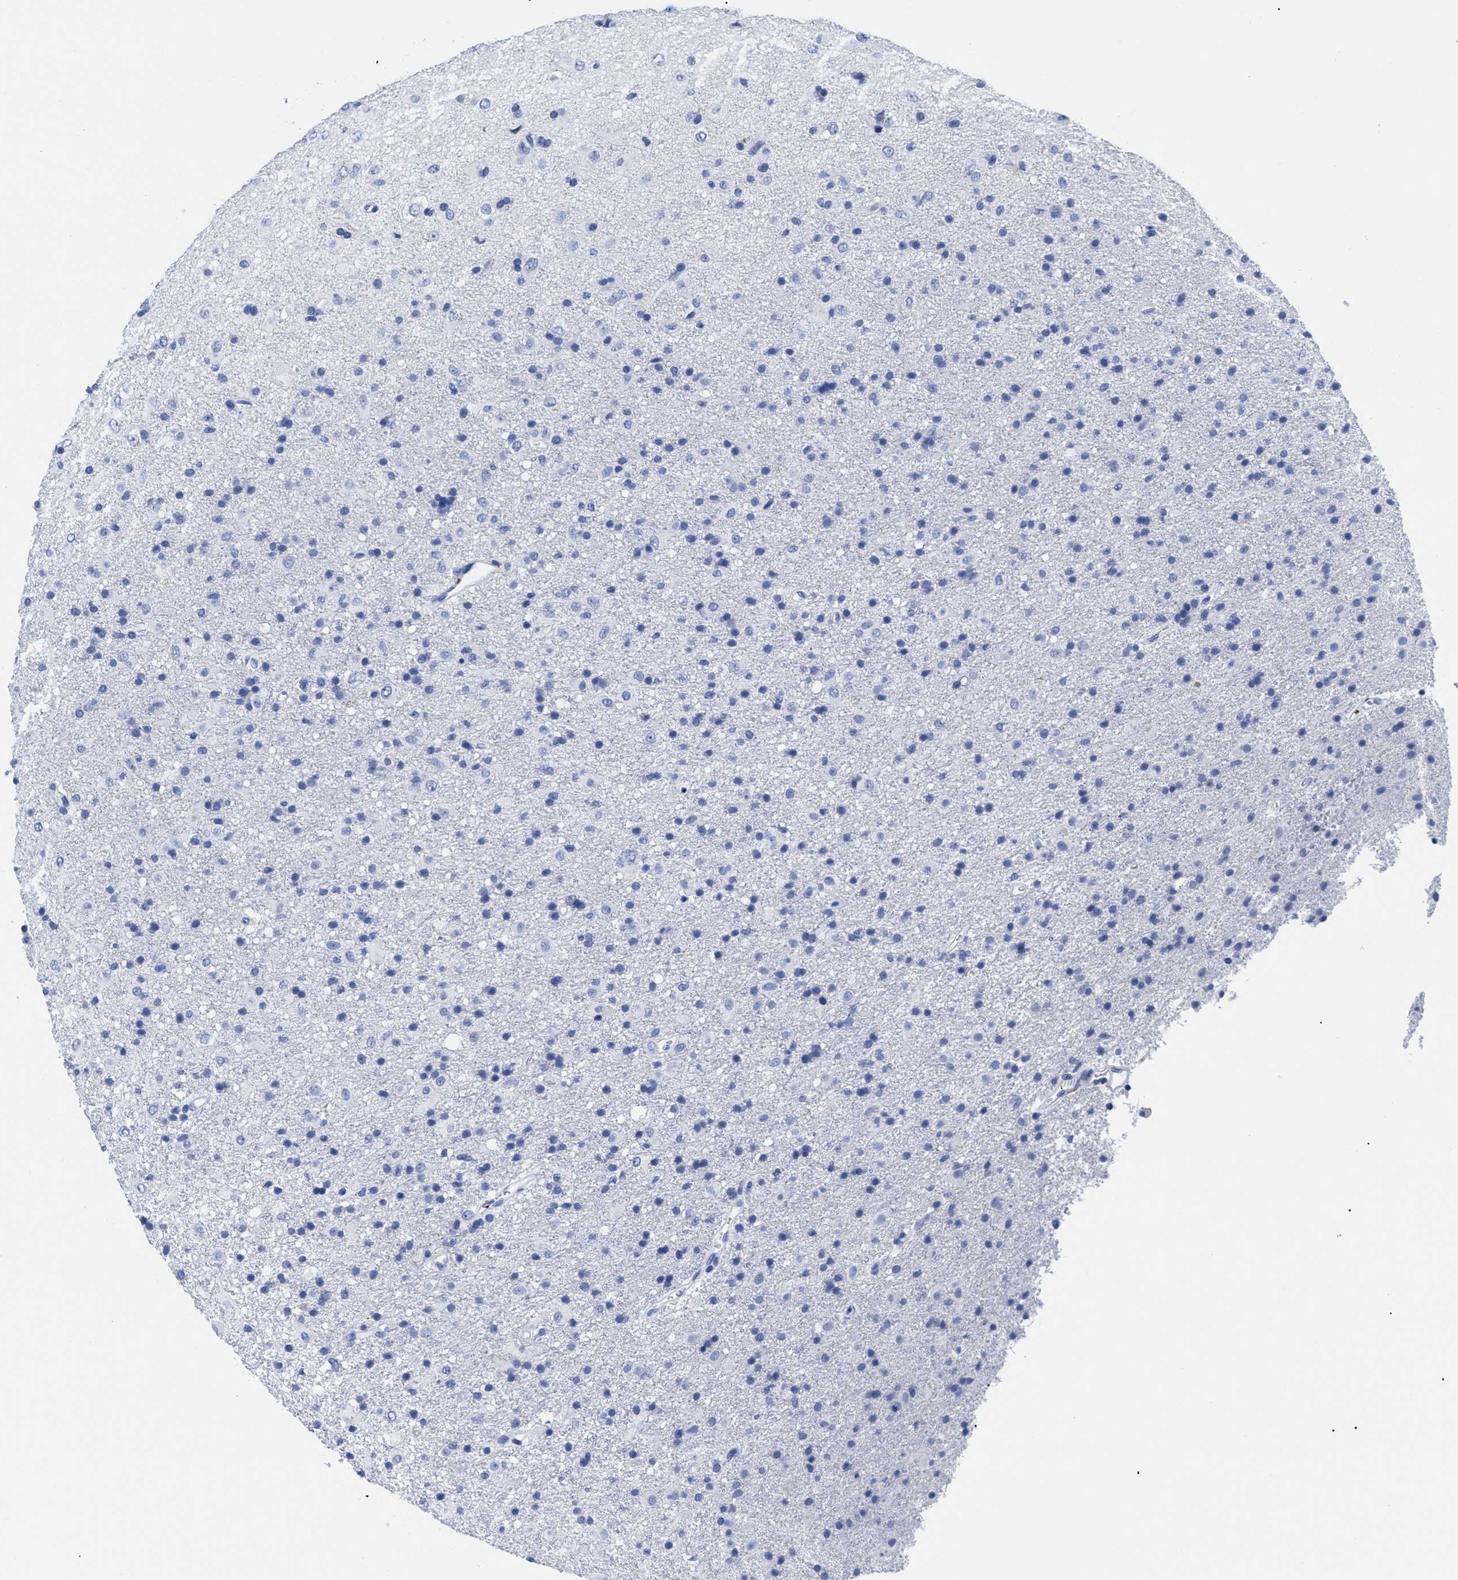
{"staining": {"intensity": "negative", "quantity": "none", "location": "none"}, "tissue": "glioma", "cell_type": "Tumor cells", "image_type": "cancer", "snomed": [{"axis": "morphology", "description": "Glioma, malignant, Low grade"}, {"axis": "topography", "description": "Brain"}], "caption": "Tumor cells are negative for brown protein staining in glioma.", "gene": "TREML1", "patient": {"sex": "male", "age": 65}}